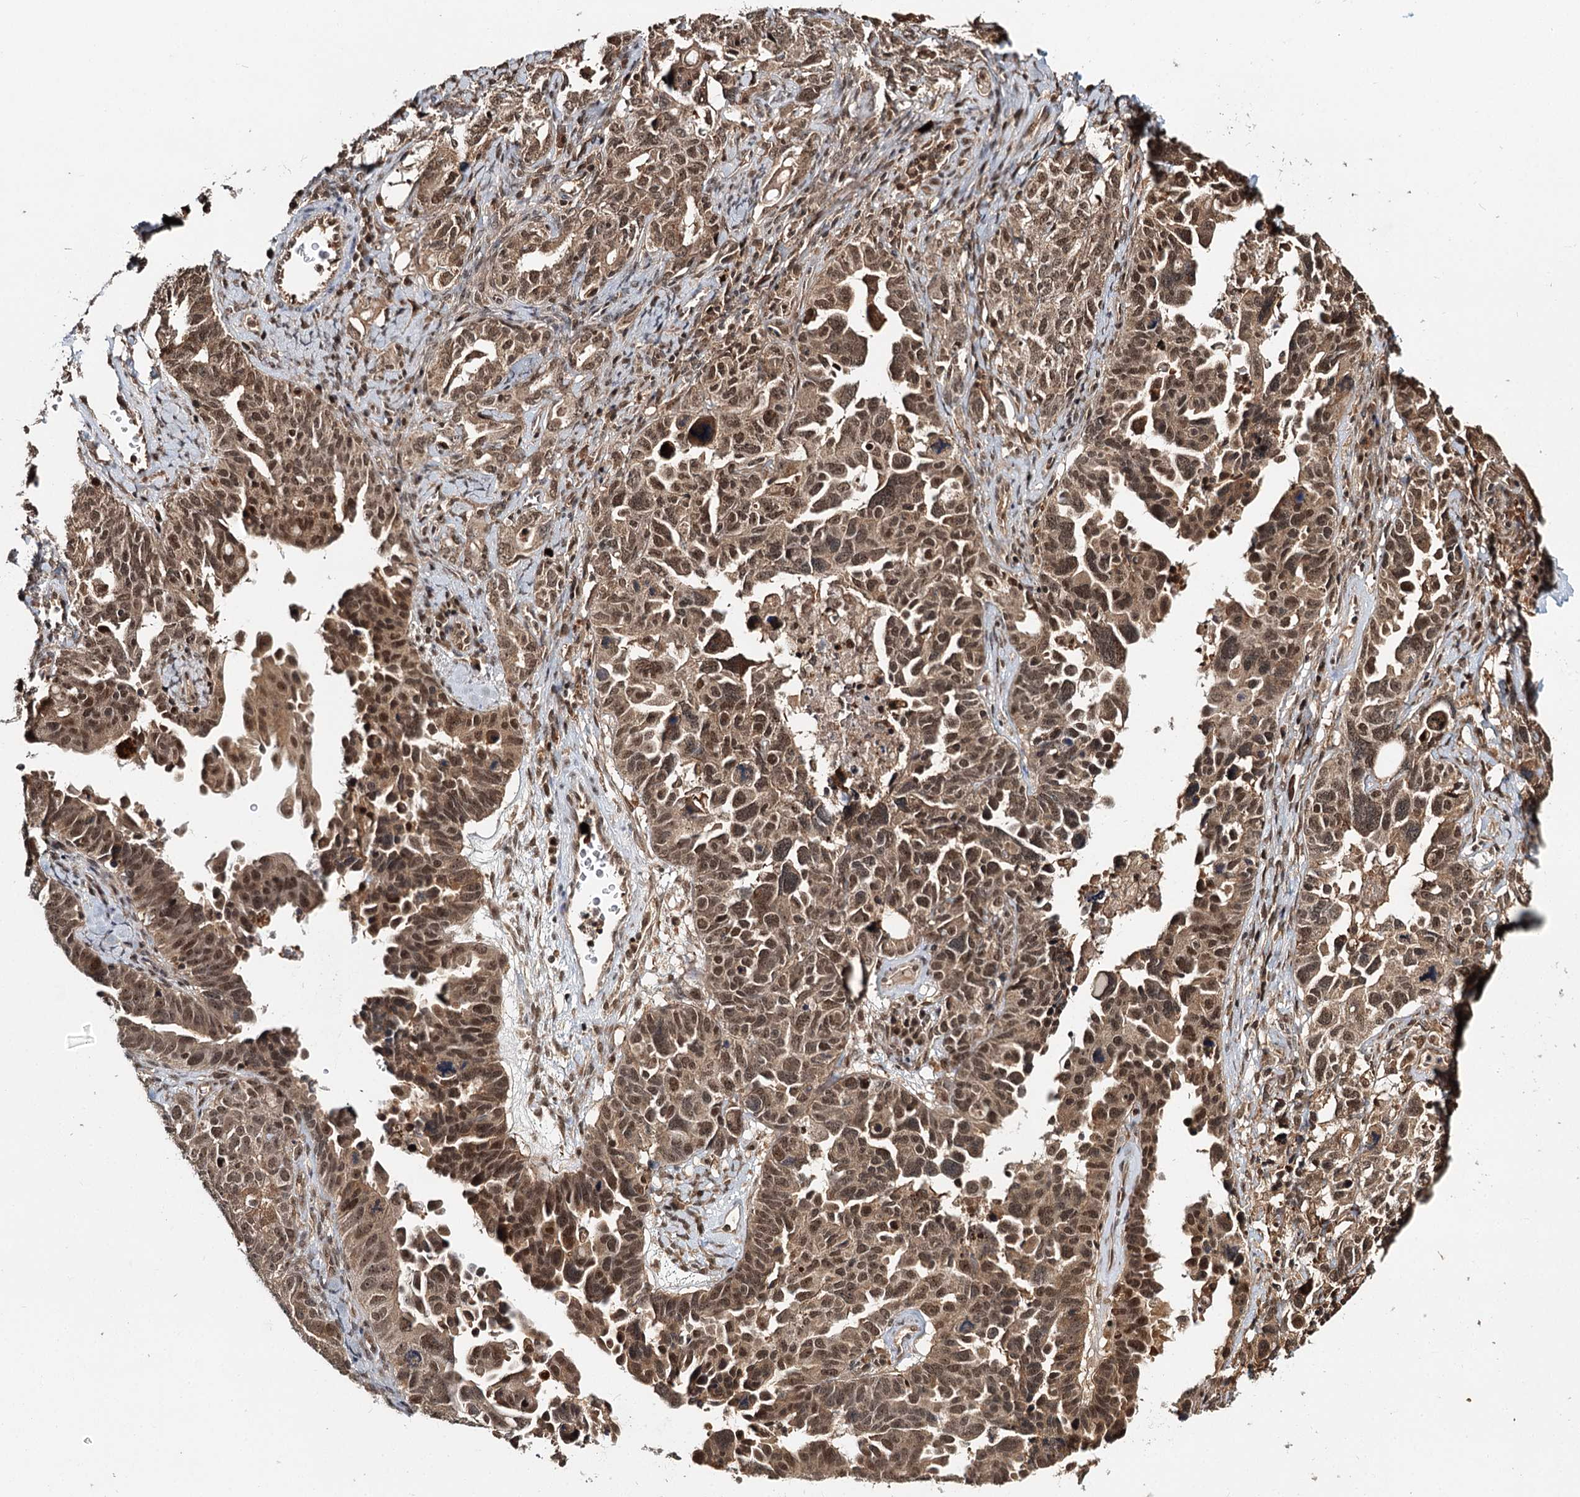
{"staining": {"intensity": "moderate", "quantity": ">75%", "location": "cytoplasmic/membranous,nuclear"}, "tissue": "ovarian cancer", "cell_type": "Tumor cells", "image_type": "cancer", "snomed": [{"axis": "morphology", "description": "Carcinoma, endometroid"}, {"axis": "topography", "description": "Ovary"}], "caption": "High-magnification brightfield microscopy of ovarian endometroid carcinoma stained with DAB (brown) and counterstained with hematoxylin (blue). tumor cells exhibit moderate cytoplasmic/membranous and nuclear positivity is seen in approximately>75% of cells. The staining was performed using DAB, with brown indicating positive protein expression. Nuclei are stained blue with hematoxylin.", "gene": "N6AMT1", "patient": {"sex": "female", "age": 62}}